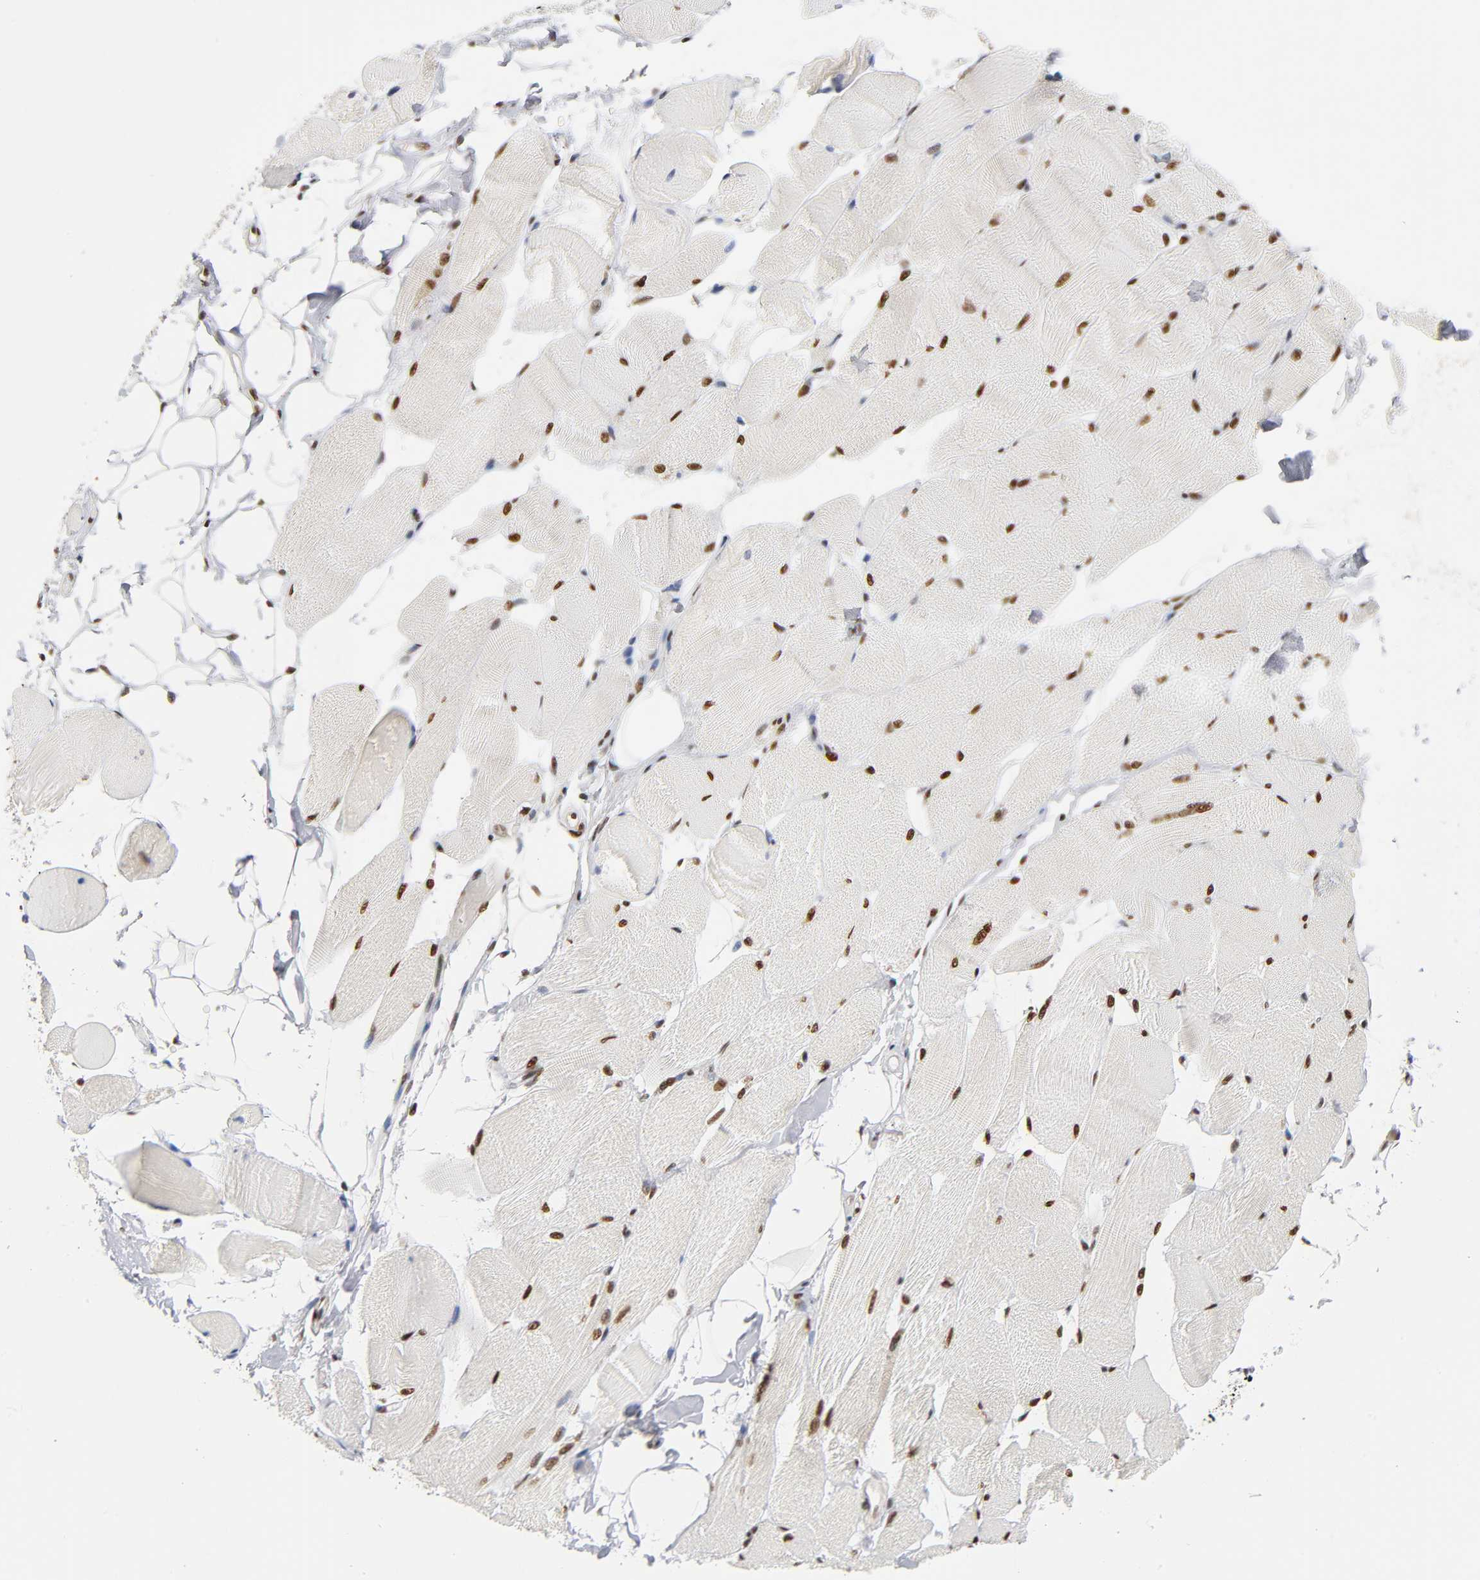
{"staining": {"intensity": "strong", "quantity": ">75%", "location": "nuclear"}, "tissue": "skeletal muscle", "cell_type": "Myocytes", "image_type": "normal", "snomed": [{"axis": "morphology", "description": "Normal tissue, NOS"}, {"axis": "topography", "description": "Skeletal muscle"}, {"axis": "topography", "description": "Peripheral nerve tissue"}], "caption": "Strong nuclear protein staining is identified in about >75% of myocytes in skeletal muscle.", "gene": "ILKAP", "patient": {"sex": "female", "age": 84}}